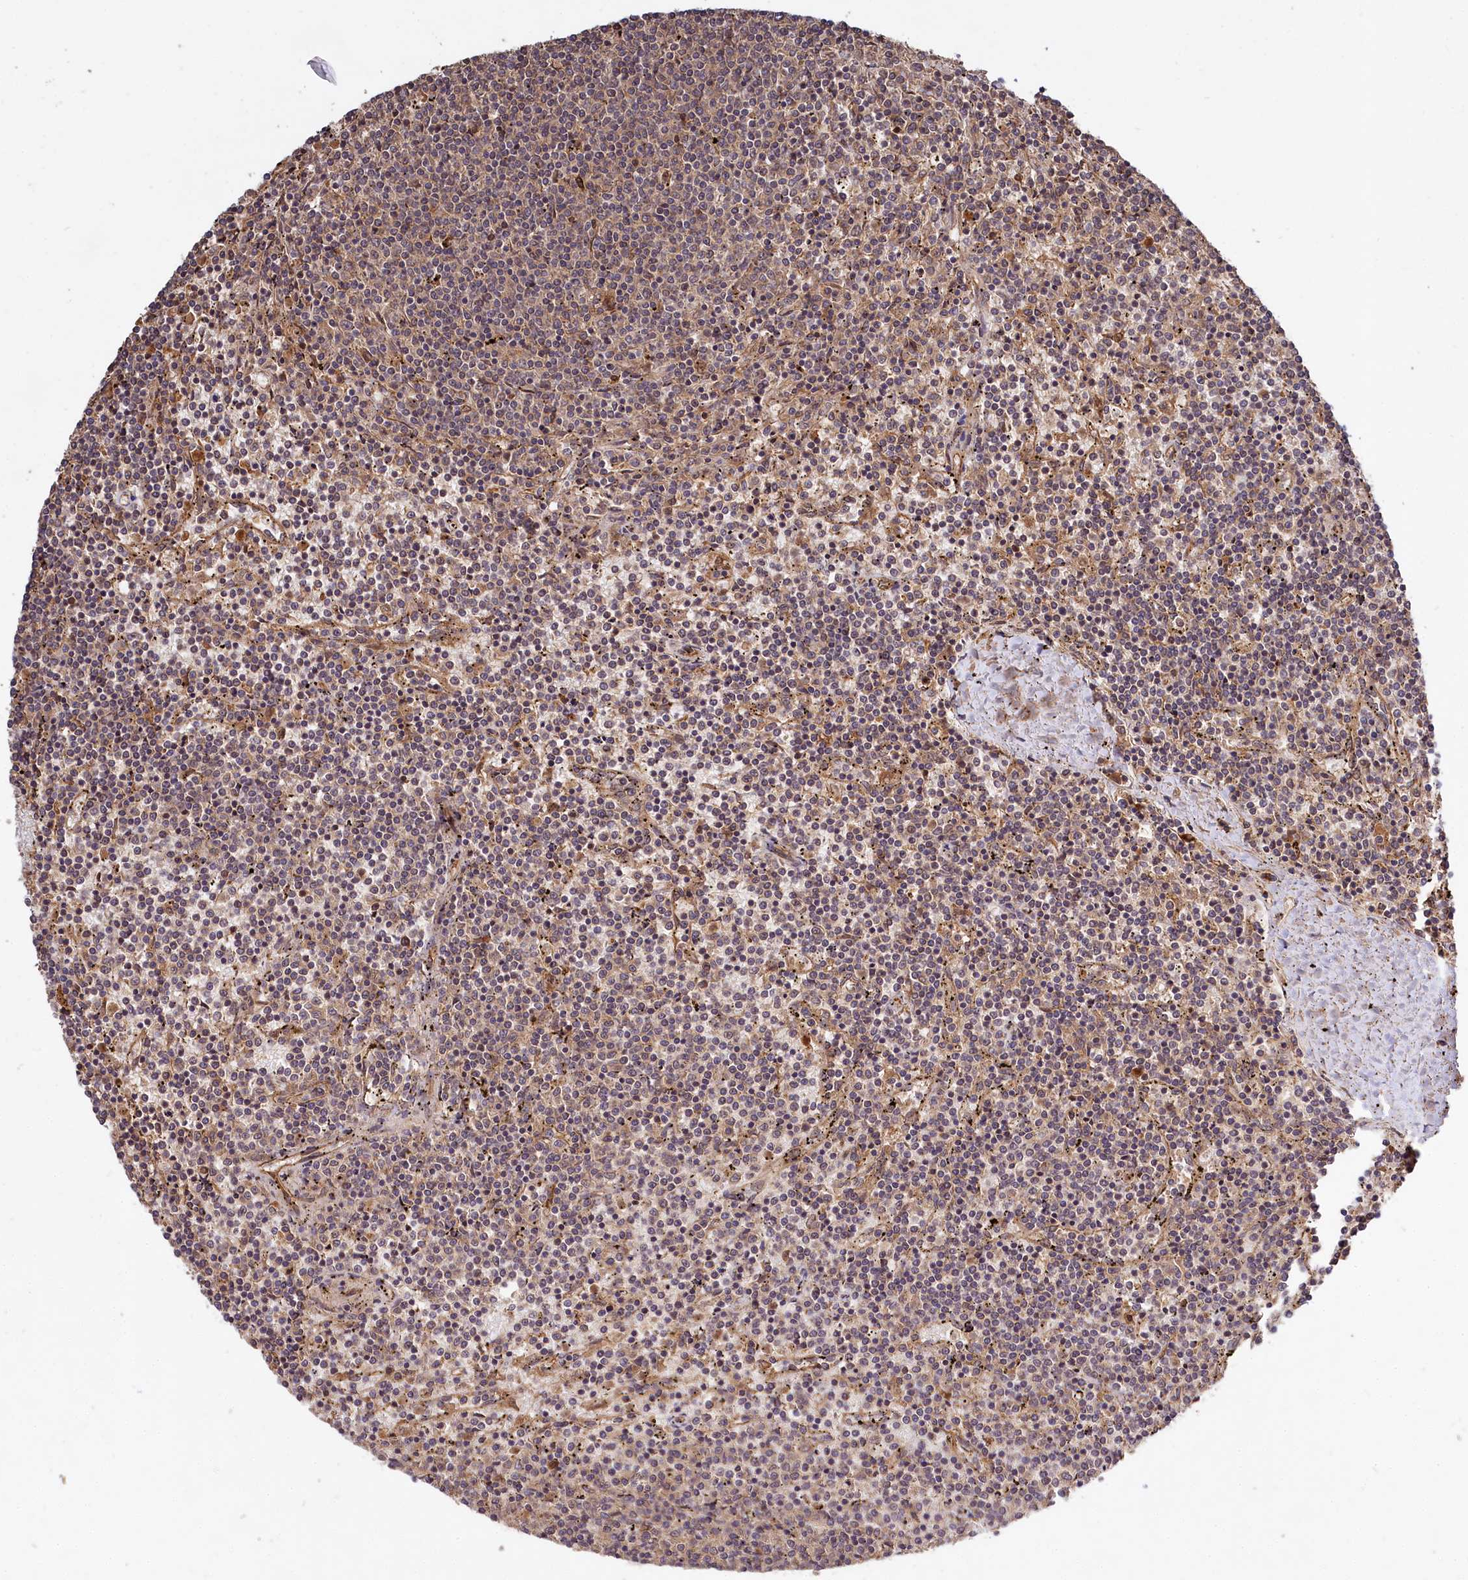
{"staining": {"intensity": "weak", "quantity": "25%-75%", "location": "cytoplasmic/membranous"}, "tissue": "lymphoma", "cell_type": "Tumor cells", "image_type": "cancer", "snomed": [{"axis": "morphology", "description": "Malignant lymphoma, non-Hodgkin's type, Low grade"}, {"axis": "topography", "description": "Spleen"}], "caption": "High-power microscopy captured an immunohistochemistry photomicrograph of lymphoma, revealing weak cytoplasmic/membranous expression in about 25%-75% of tumor cells. (DAB = brown stain, brightfield microscopy at high magnification).", "gene": "MCF2L2", "patient": {"sex": "female", "age": 50}}